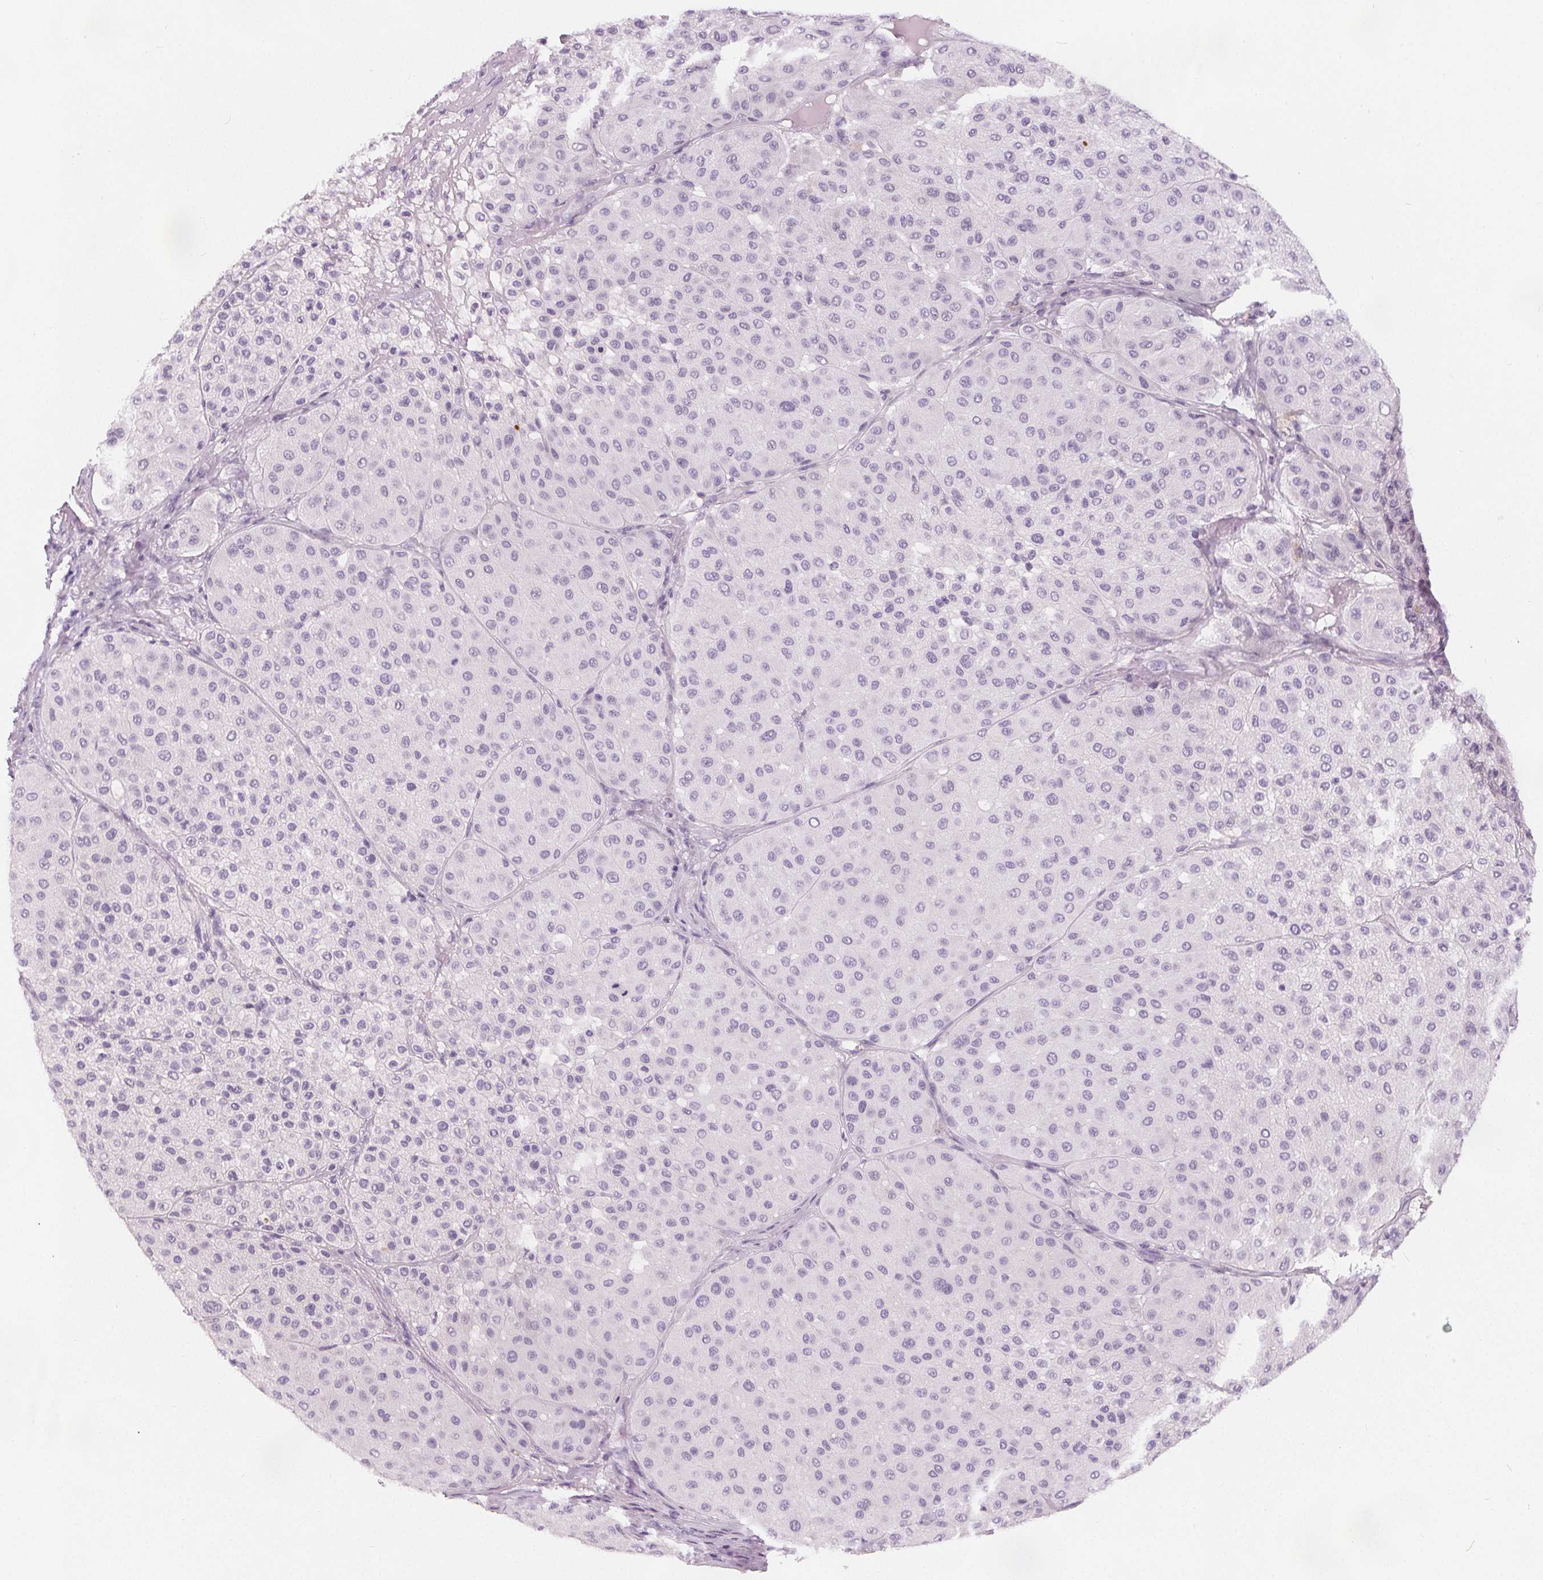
{"staining": {"intensity": "negative", "quantity": "none", "location": "none"}, "tissue": "melanoma", "cell_type": "Tumor cells", "image_type": "cancer", "snomed": [{"axis": "morphology", "description": "Malignant melanoma, Metastatic site"}, {"axis": "topography", "description": "Smooth muscle"}], "caption": "IHC micrograph of human malignant melanoma (metastatic site) stained for a protein (brown), which shows no staining in tumor cells.", "gene": "SLC5A12", "patient": {"sex": "male", "age": 41}}